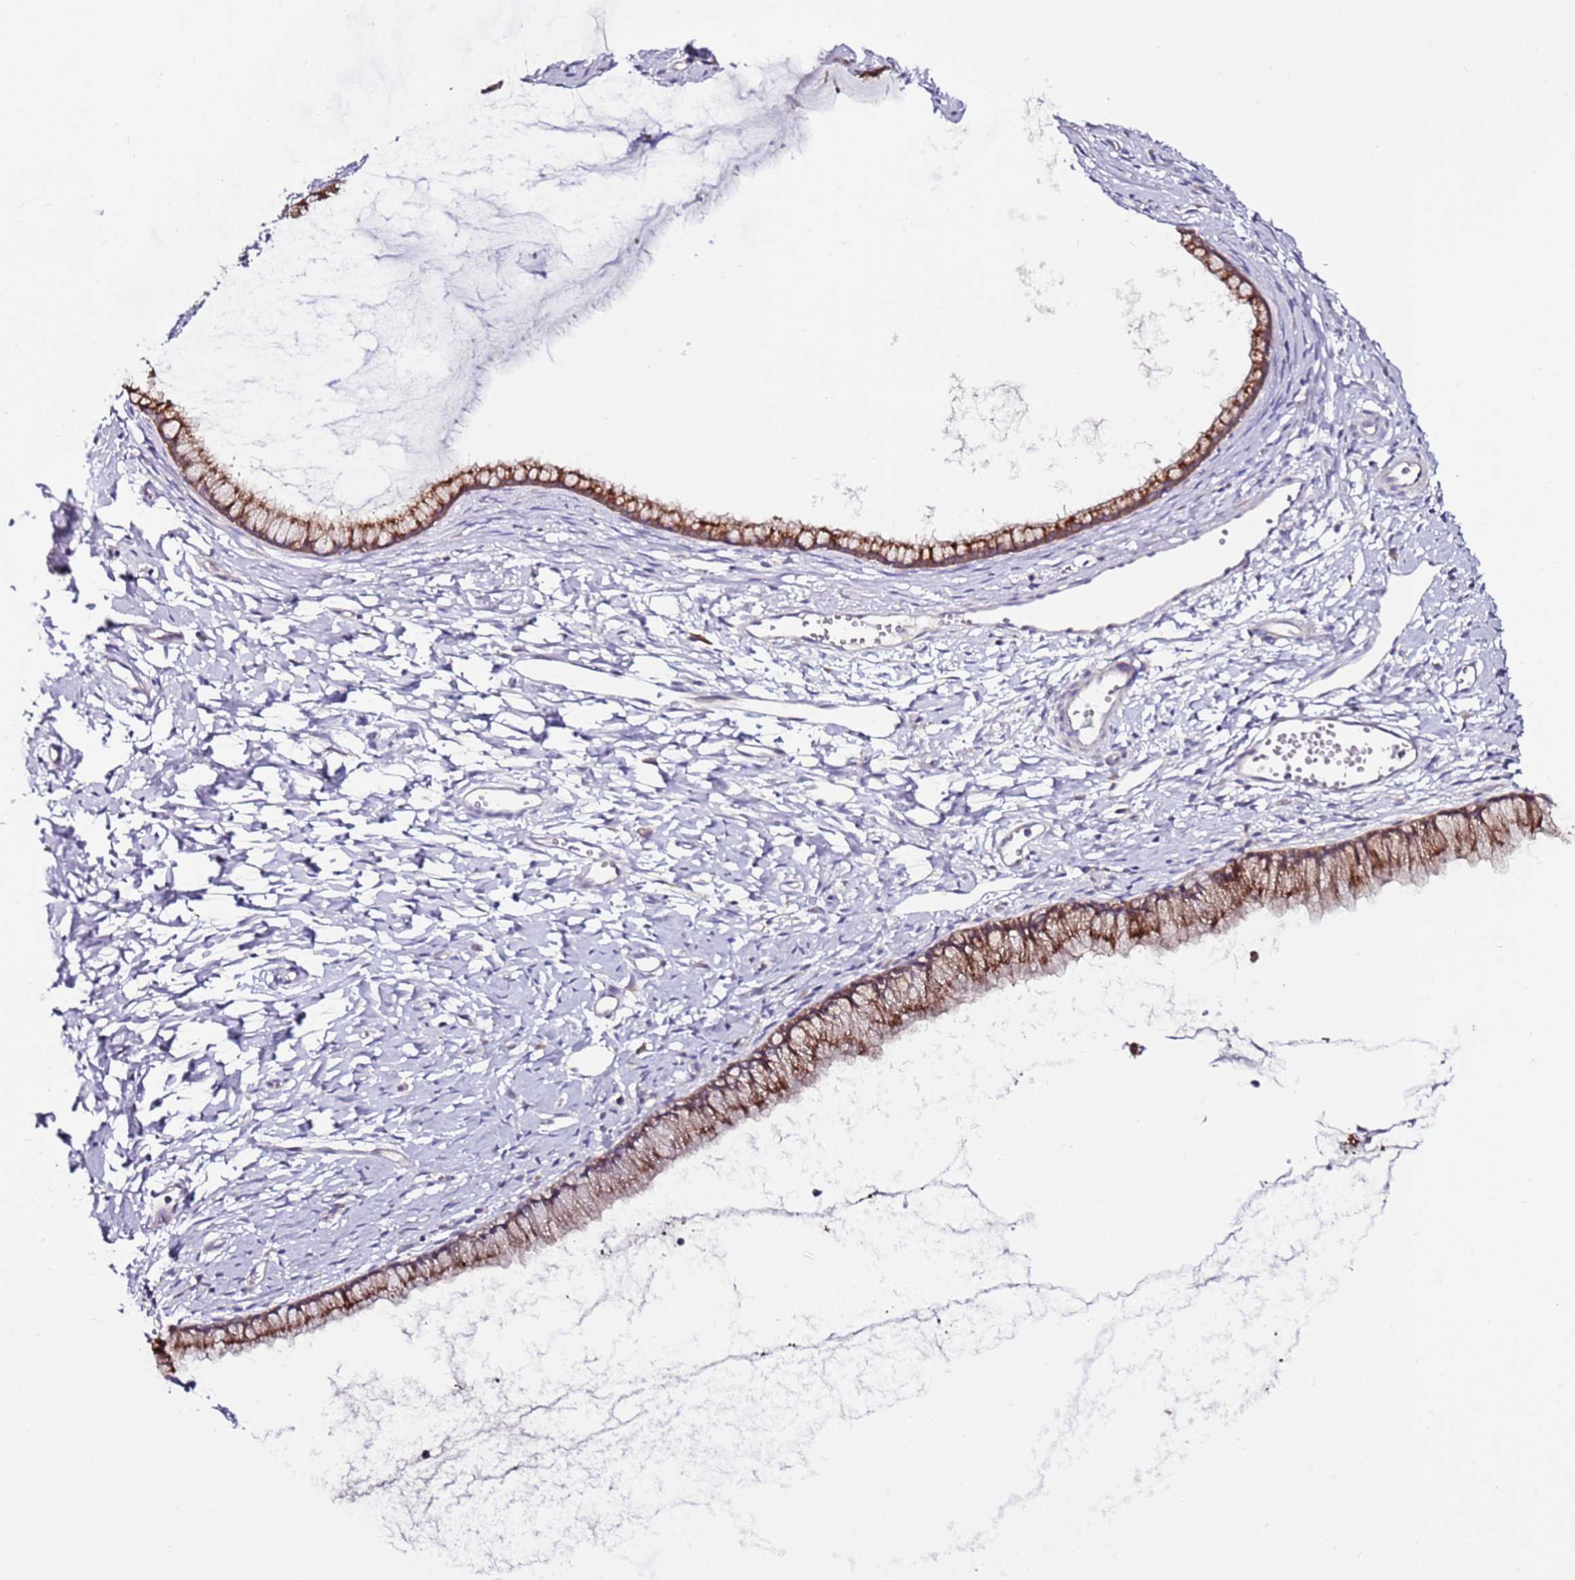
{"staining": {"intensity": "moderate", "quantity": ">75%", "location": "cytoplasmic/membranous"}, "tissue": "cervix", "cell_type": "Glandular cells", "image_type": "normal", "snomed": [{"axis": "morphology", "description": "Normal tissue, NOS"}, {"axis": "topography", "description": "Cervix"}], "caption": "Immunohistochemistry histopathology image of normal human cervix stained for a protein (brown), which displays medium levels of moderate cytoplasmic/membranous staining in about >75% of glandular cells.", "gene": "SRRM5", "patient": {"sex": "female", "age": 40}}